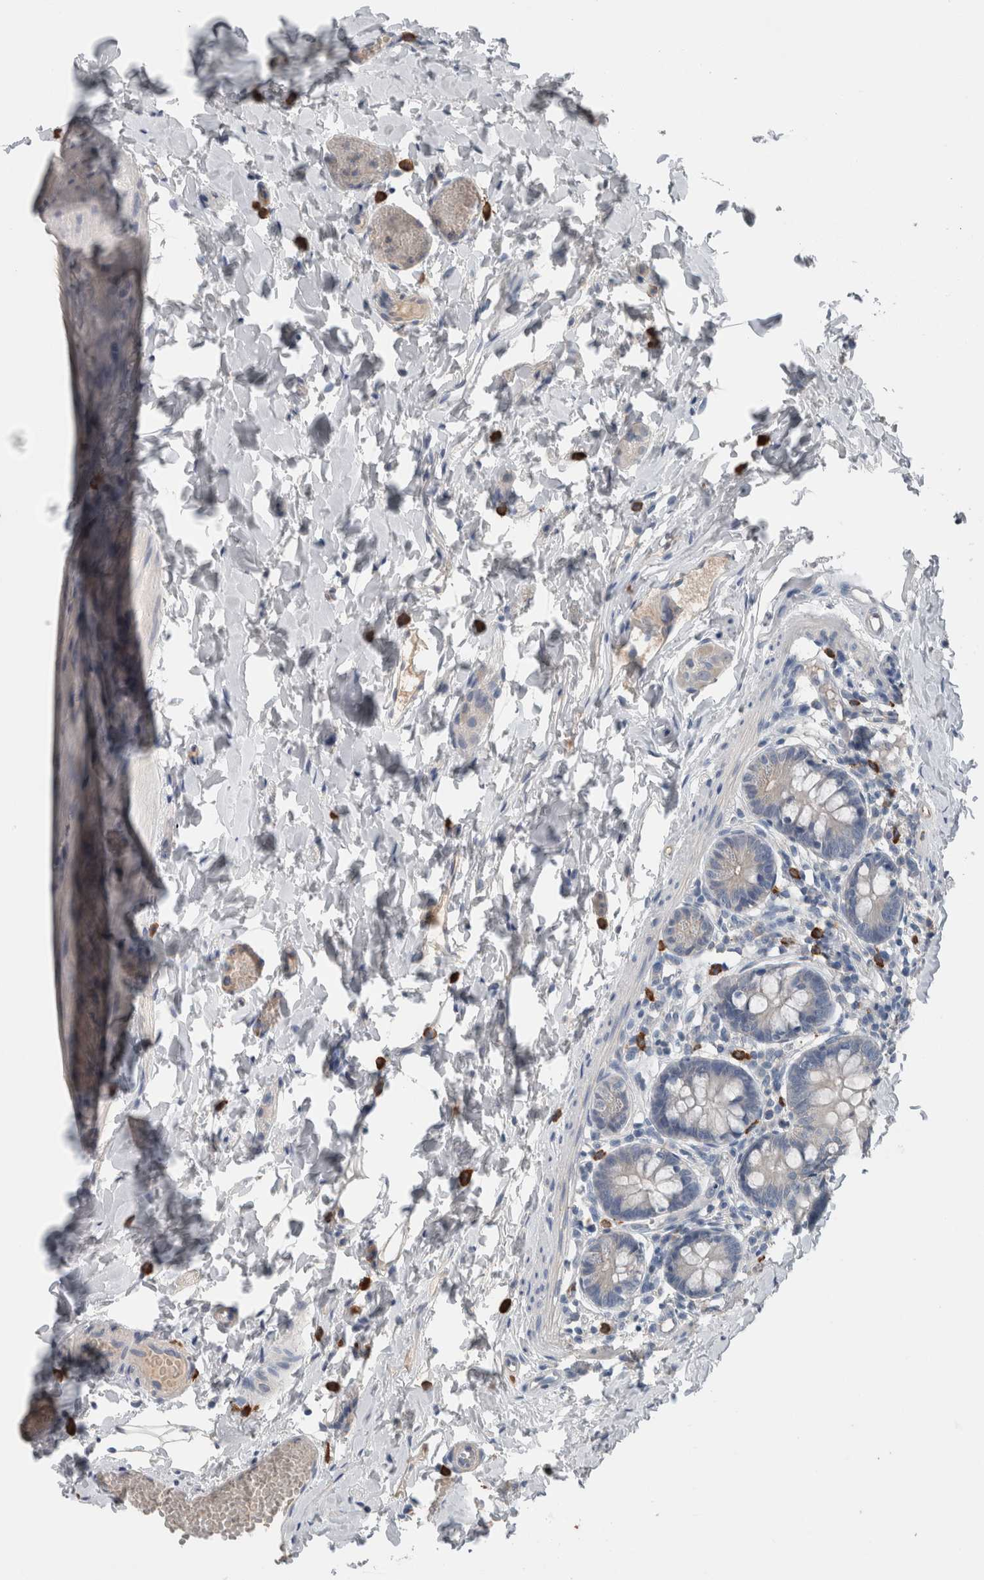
{"staining": {"intensity": "negative", "quantity": "none", "location": "none"}, "tissue": "small intestine", "cell_type": "Glandular cells", "image_type": "normal", "snomed": [{"axis": "morphology", "description": "Normal tissue, NOS"}, {"axis": "topography", "description": "Small intestine"}], "caption": "DAB (3,3'-diaminobenzidine) immunohistochemical staining of benign human small intestine shows no significant expression in glandular cells. The staining was performed using DAB to visualize the protein expression in brown, while the nuclei were stained in blue with hematoxylin (Magnification: 20x).", "gene": "CRNN", "patient": {"sex": "male", "age": 7}}